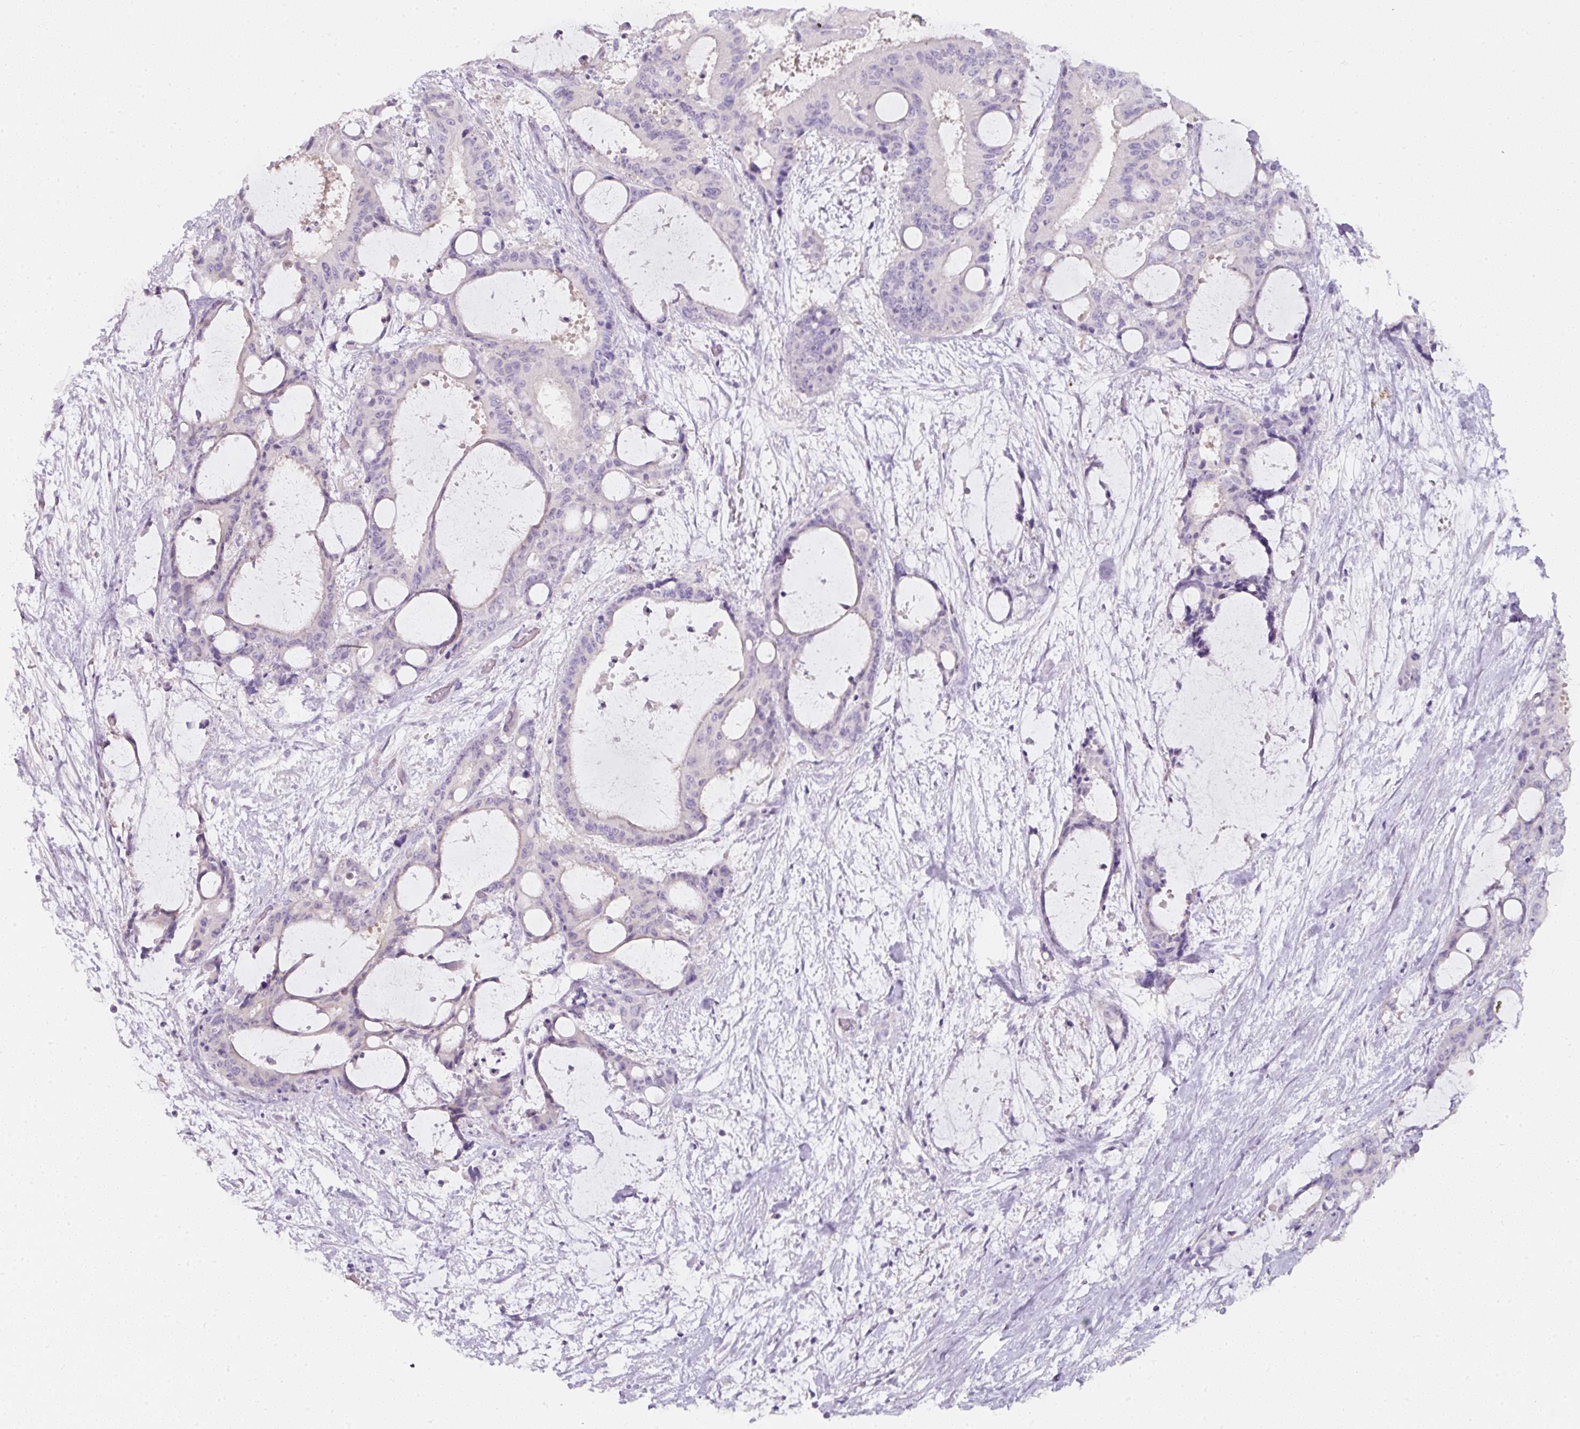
{"staining": {"intensity": "negative", "quantity": "none", "location": "none"}, "tissue": "liver cancer", "cell_type": "Tumor cells", "image_type": "cancer", "snomed": [{"axis": "morphology", "description": "Normal tissue, NOS"}, {"axis": "morphology", "description": "Cholangiocarcinoma"}, {"axis": "topography", "description": "Liver"}, {"axis": "topography", "description": "Peripheral nerve tissue"}], "caption": "This is an immunohistochemistry micrograph of human cholangiocarcinoma (liver). There is no expression in tumor cells.", "gene": "SLC2A2", "patient": {"sex": "female", "age": 73}}